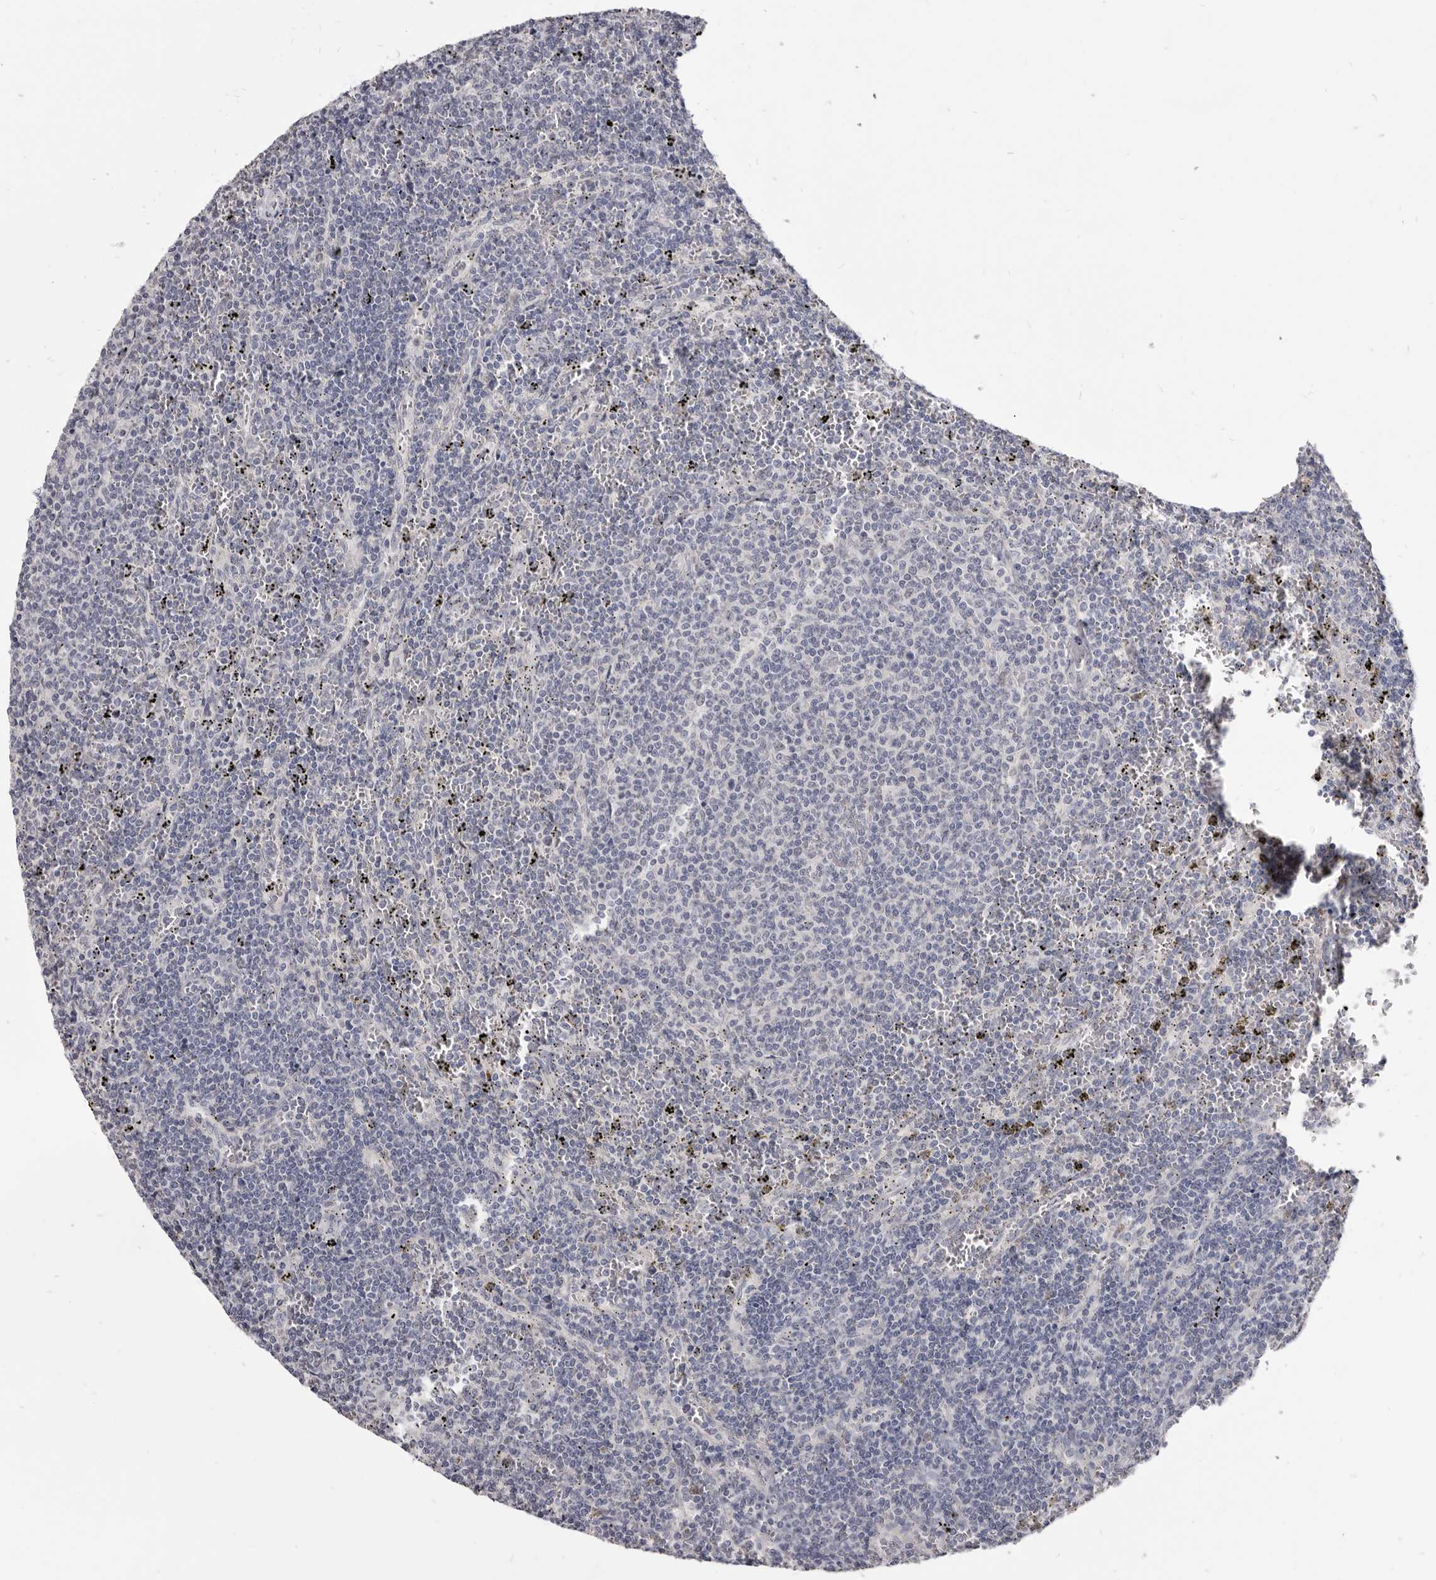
{"staining": {"intensity": "negative", "quantity": "none", "location": "none"}, "tissue": "lymphoma", "cell_type": "Tumor cells", "image_type": "cancer", "snomed": [{"axis": "morphology", "description": "Malignant lymphoma, non-Hodgkin's type, Low grade"}, {"axis": "topography", "description": "Spleen"}], "caption": "Protein analysis of lymphoma shows no significant positivity in tumor cells.", "gene": "CGN", "patient": {"sex": "female", "age": 50}}